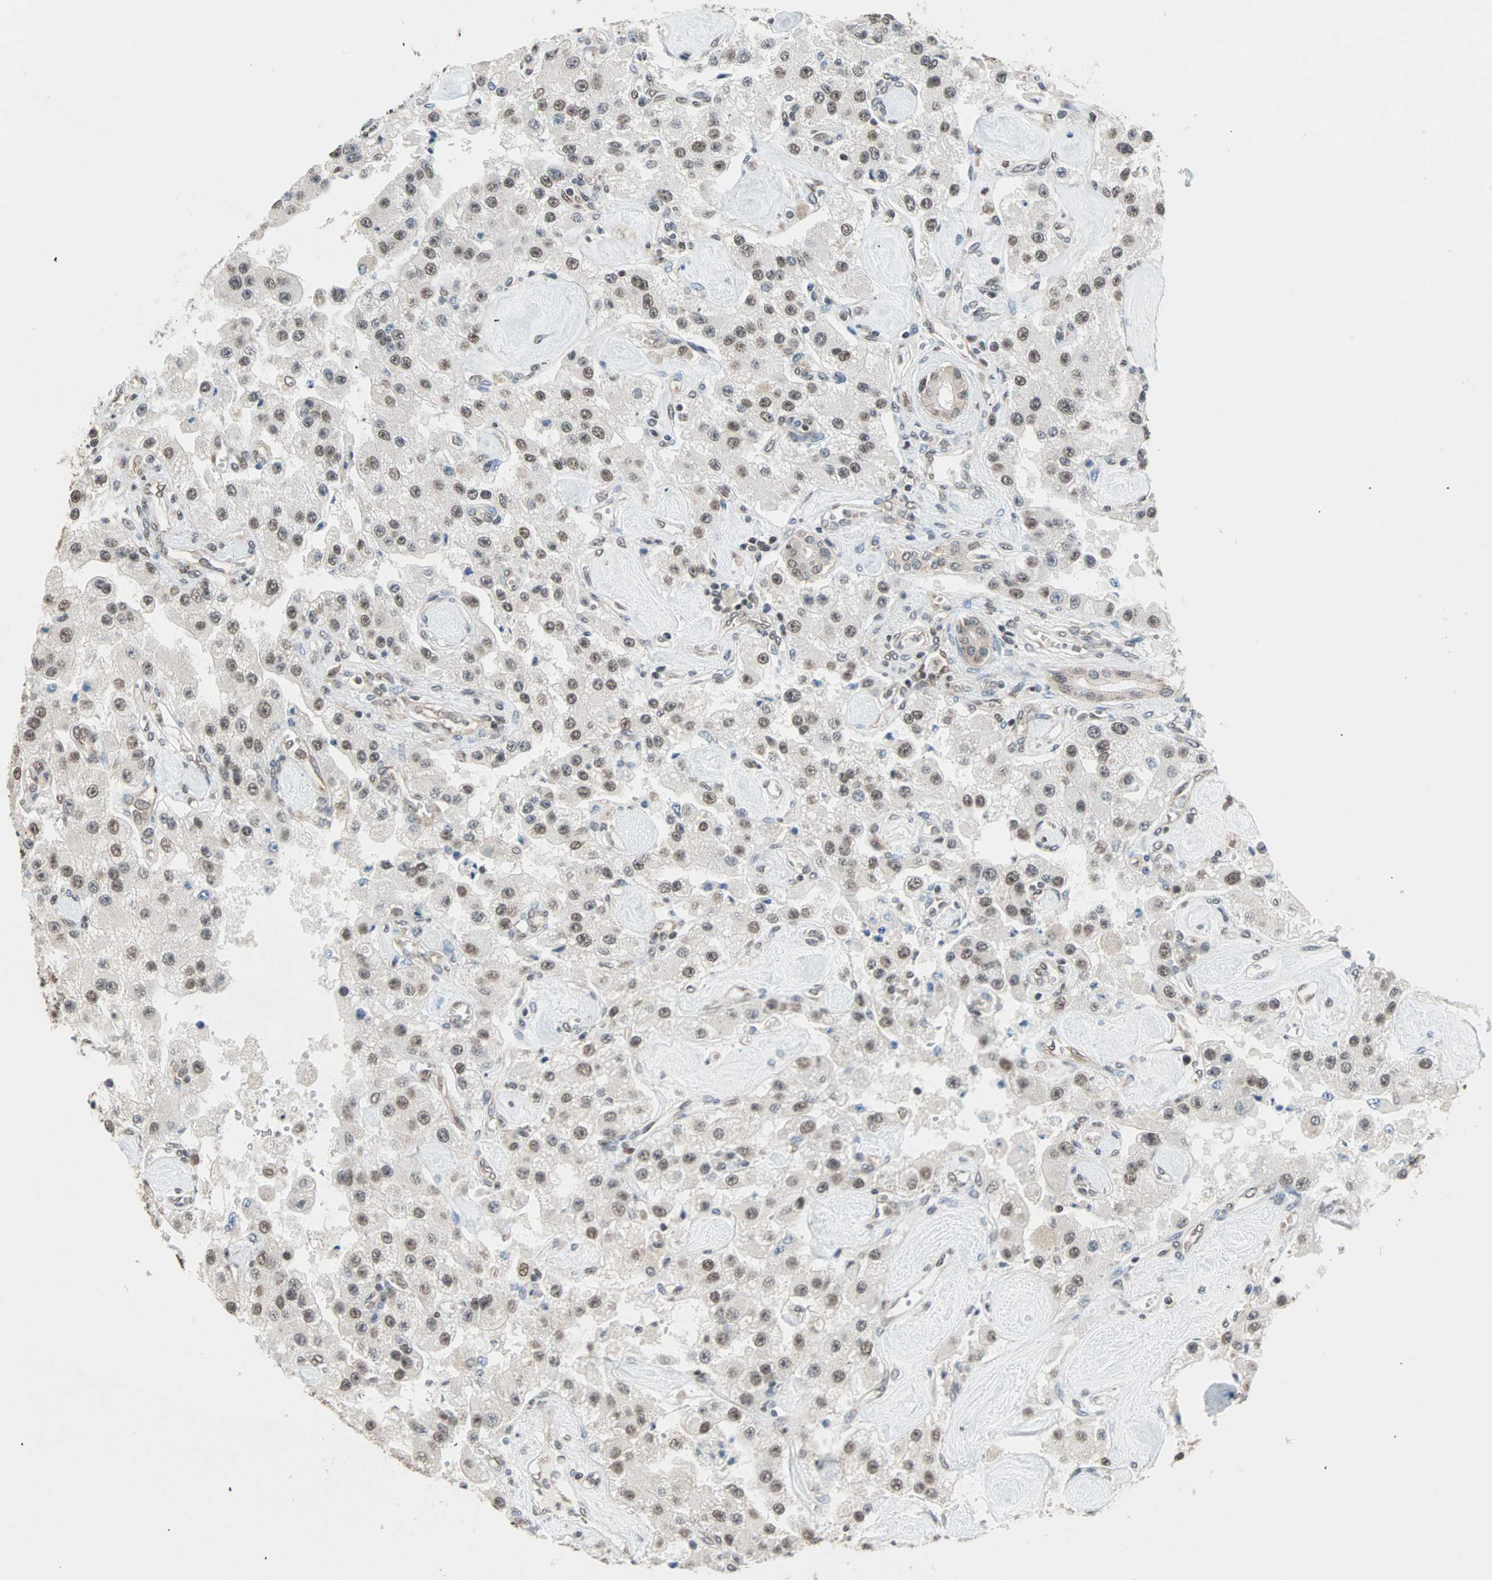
{"staining": {"intensity": "moderate", "quantity": ">75%", "location": "nuclear"}, "tissue": "carcinoid", "cell_type": "Tumor cells", "image_type": "cancer", "snomed": [{"axis": "morphology", "description": "Carcinoid, malignant, NOS"}, {"axis": "topography", "description": "Pancreas"}], "caption": "DAB immunohistochemical staining of human malignant carcinoid reveals moderate nuclear protein staining in approximately >75% of tumor cells.", "gene": "DAZAP1", "patient": {"sex": "male", "age": 41}}